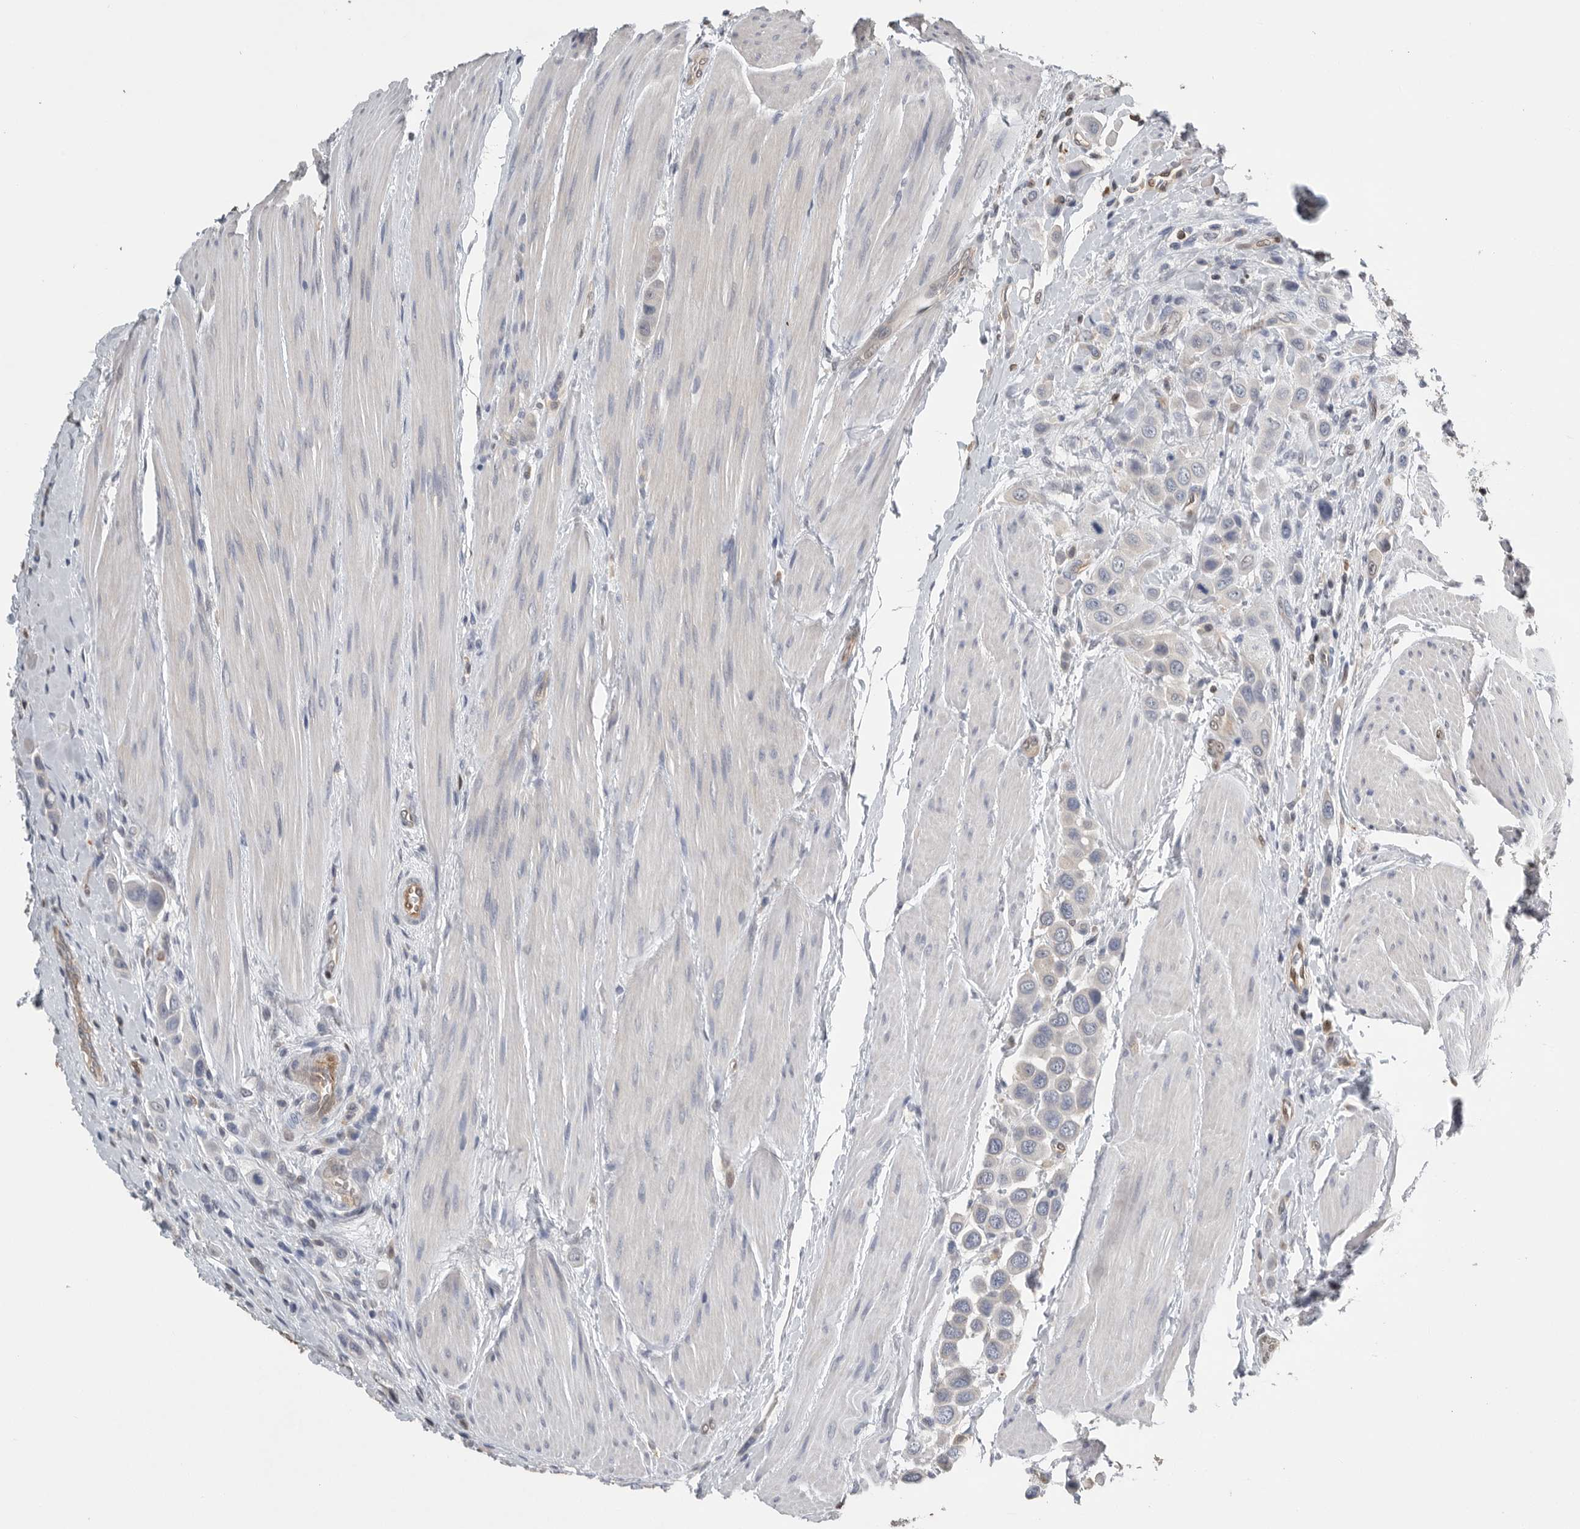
{"staining": {"intensity": "negative", "quantity": "none", "location": "none"}, "tissue": "urothelial cancer", "cell_type": "Tumor cells", "image_type": "cancer", "snomed": [{"axis": "morphology", "description": "Urothelial carcinoma, High grade"}, {"axis": "topography", "description": "Urinary bladder"}], "caption": "DAB immunohistochemical staining of high-grade urothelial carcinoma reveals no significant expression in tumor cells.", "gene": "PDCD4", "patient": {"sex": "male", "age": 50}}